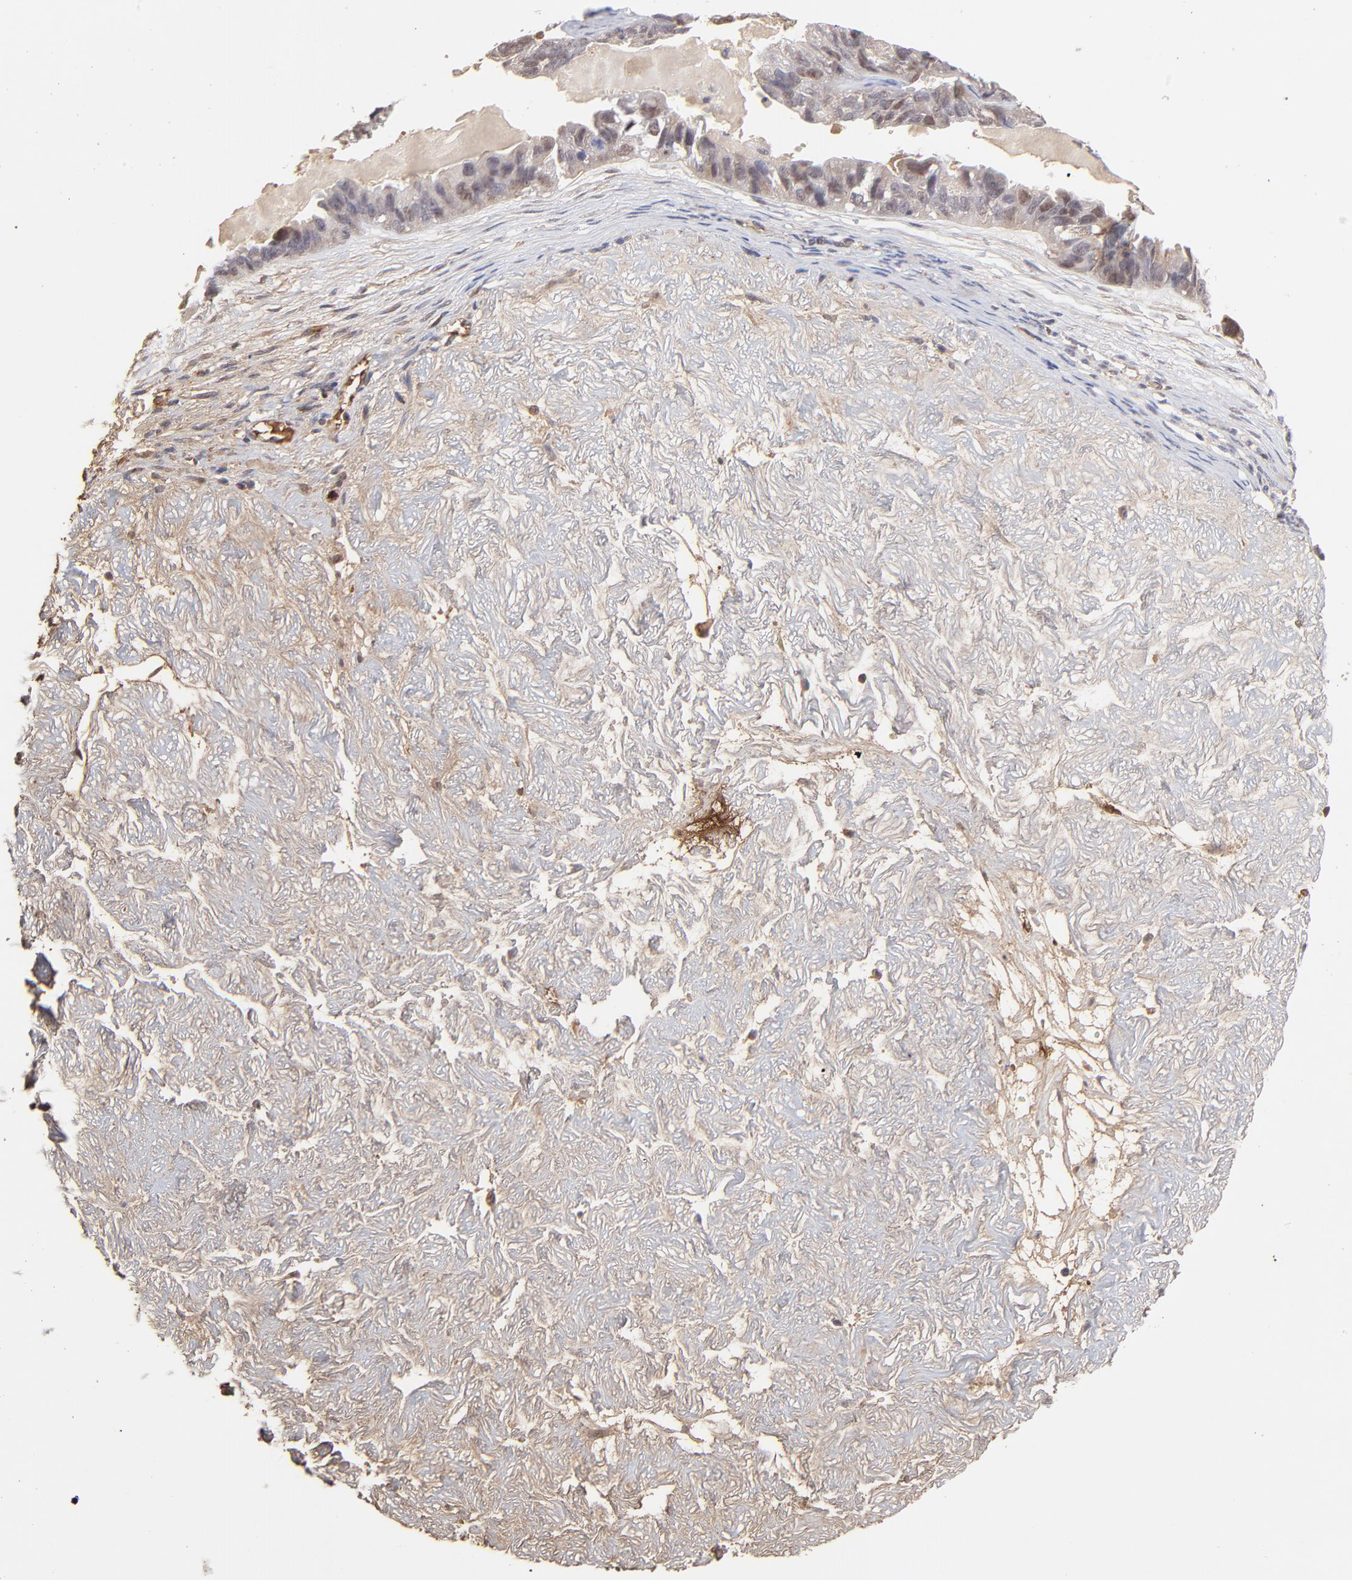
{"staining": {"intensity": "weak", "quantity": "25%-75%", "location": "nuclear"}, "tissue": "ovarian cancer", "cell_type": "Tumor cells", "image_type": "cancer", "snomed": [{"axis": "morphology", "description": "Carcinoma, endometroid"}, {"axis": "topography", "description": "Ovary"}], "caption": "High-magnification brightfield microscopy of ovarian endometroid carcinoma stained with DAB (3,3'-diaminobenzidine) (brown) and counterstained with hematoxylin (blue). tumor cells exhibit weak nuclear staining is seen in about25%-75% of cells.", "gene": "PSMD14", "patient": {"sex": "female", "age": 85}}